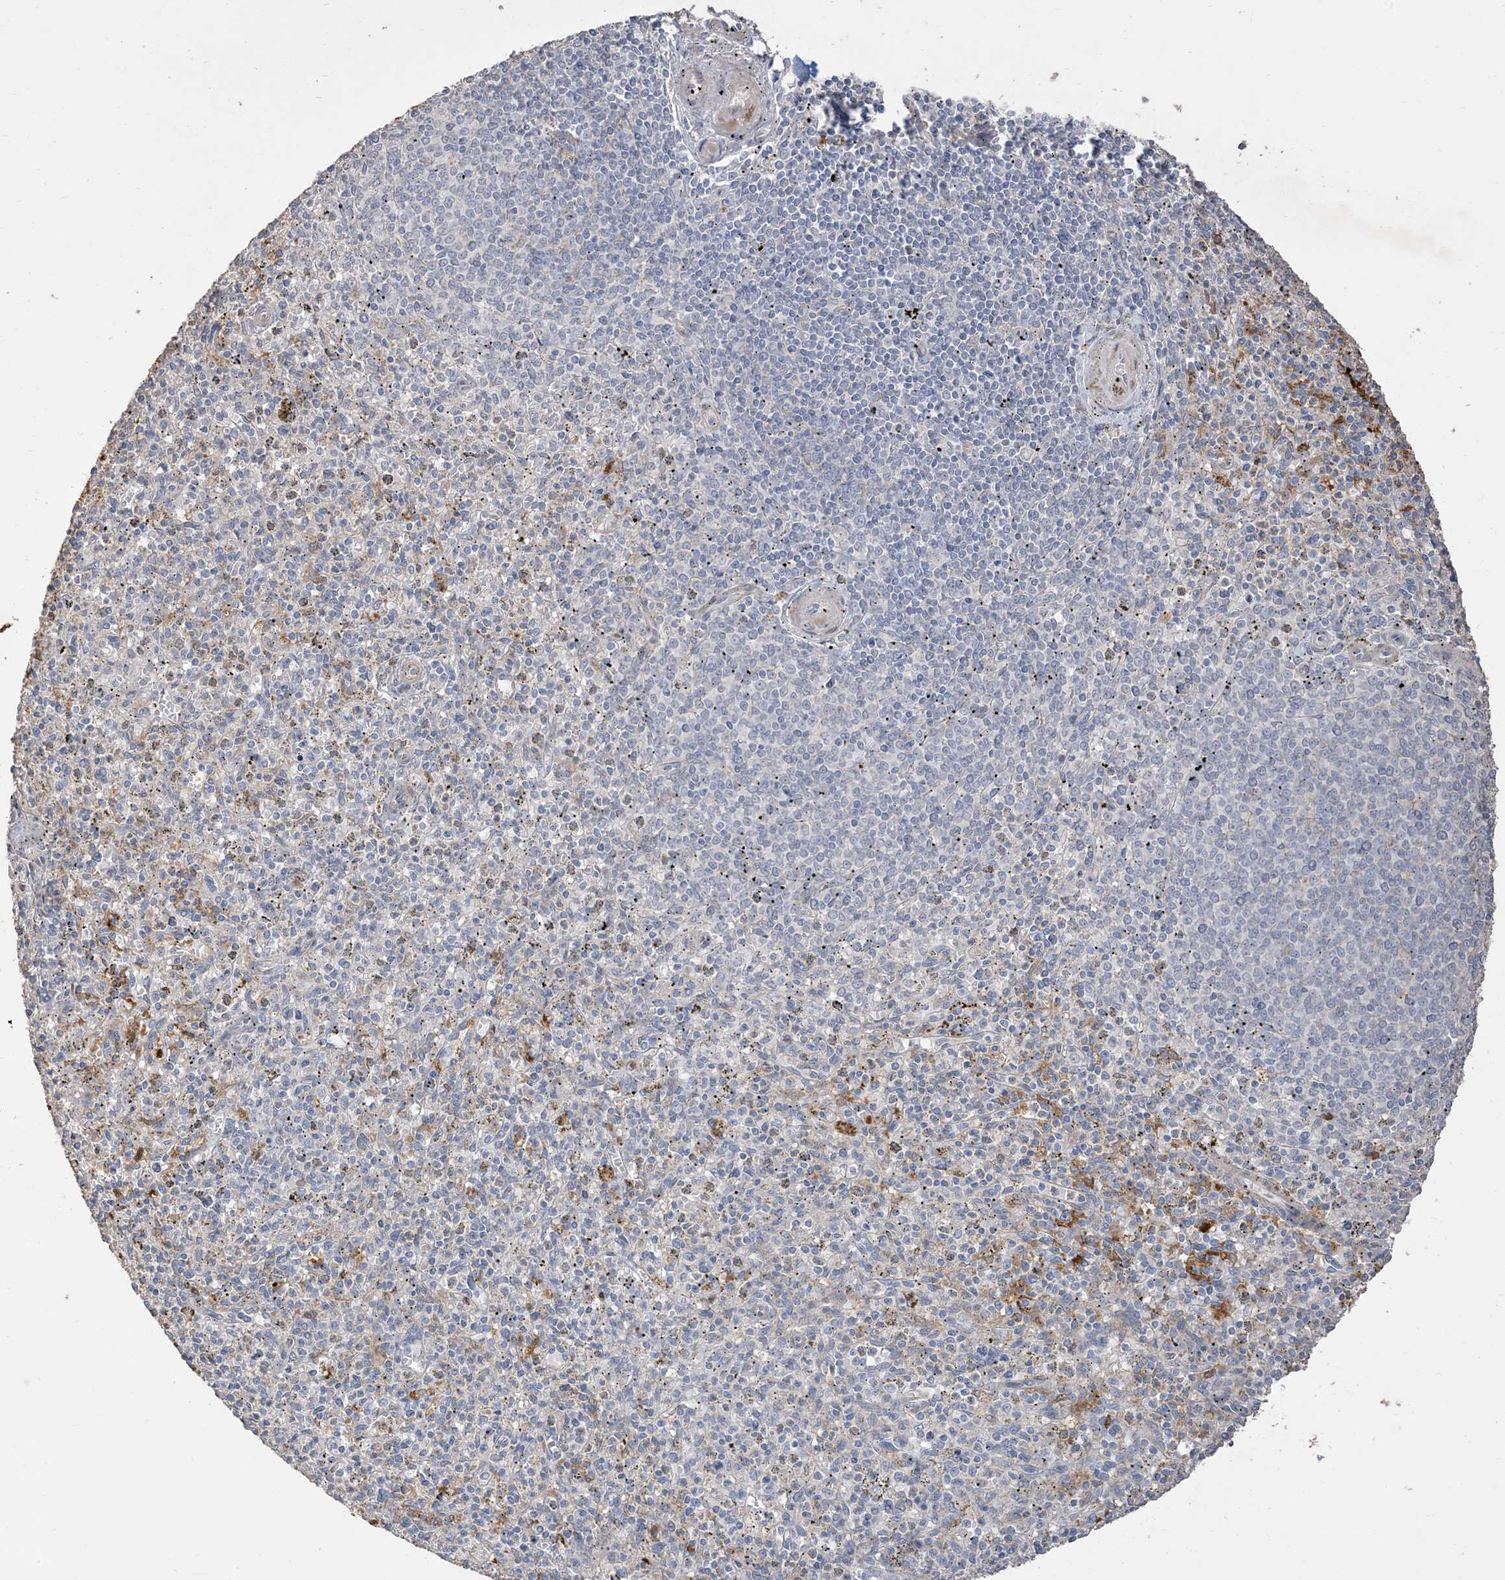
{"staining": {"intensity": "negative", "quantity": "none", "location": "none"}, "tissue": "spleen", "cell_type": "Cells in red pulp", "image_type": "normal", "snomed": [{"axis": "morphology", "description": "Normal tissue, NOS"}, {"axis": "topography", "description": "Spleen"}], "caption": "High power microscopy histopathology image of an immunohistochemistry (IHC) photomicrograph of unremarkable spleen, revealing no significant positivity in cells in red pulp.", "gene": "RNF175", "patient": {"sex": "male", "age": 72}}